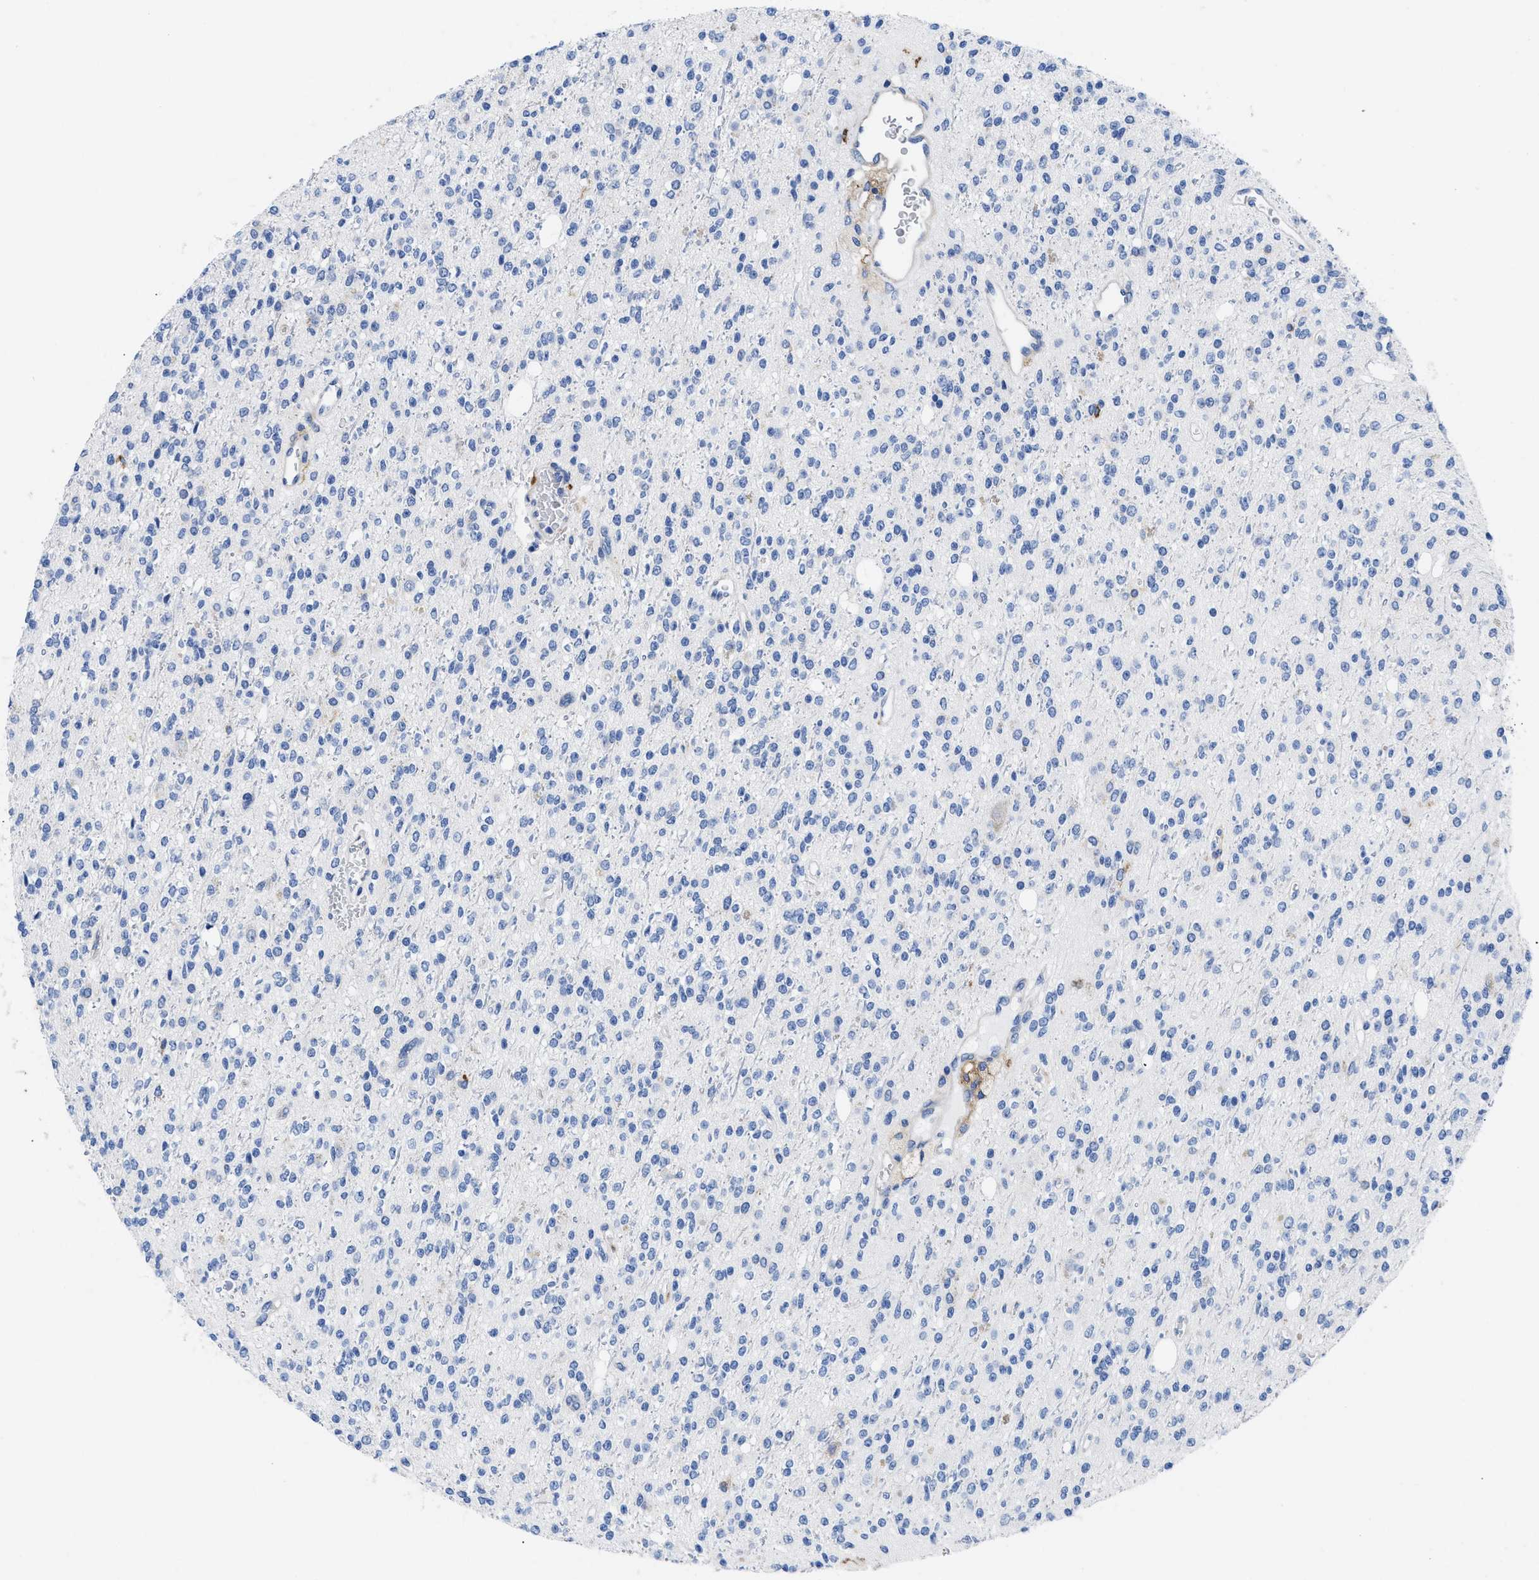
{"staining": {"intensity": "negative", "quantity": "none", "location": "none"}, "tissue": "glioma", "cell_type": "Tumor cells", "image_type": "cancer", "snomed": [{"axis": "morphology", "description": "Glioma, malignant, High grade"}, {"axis": "topography", "description": "Brain"}], "caption": "Tumor cells show no significant protein expression in glioma. (IHC, brightfield microscopy, high magnification).", "gene": "HLA-DPA1", "patient": {"sex": "male", "age": 34}}